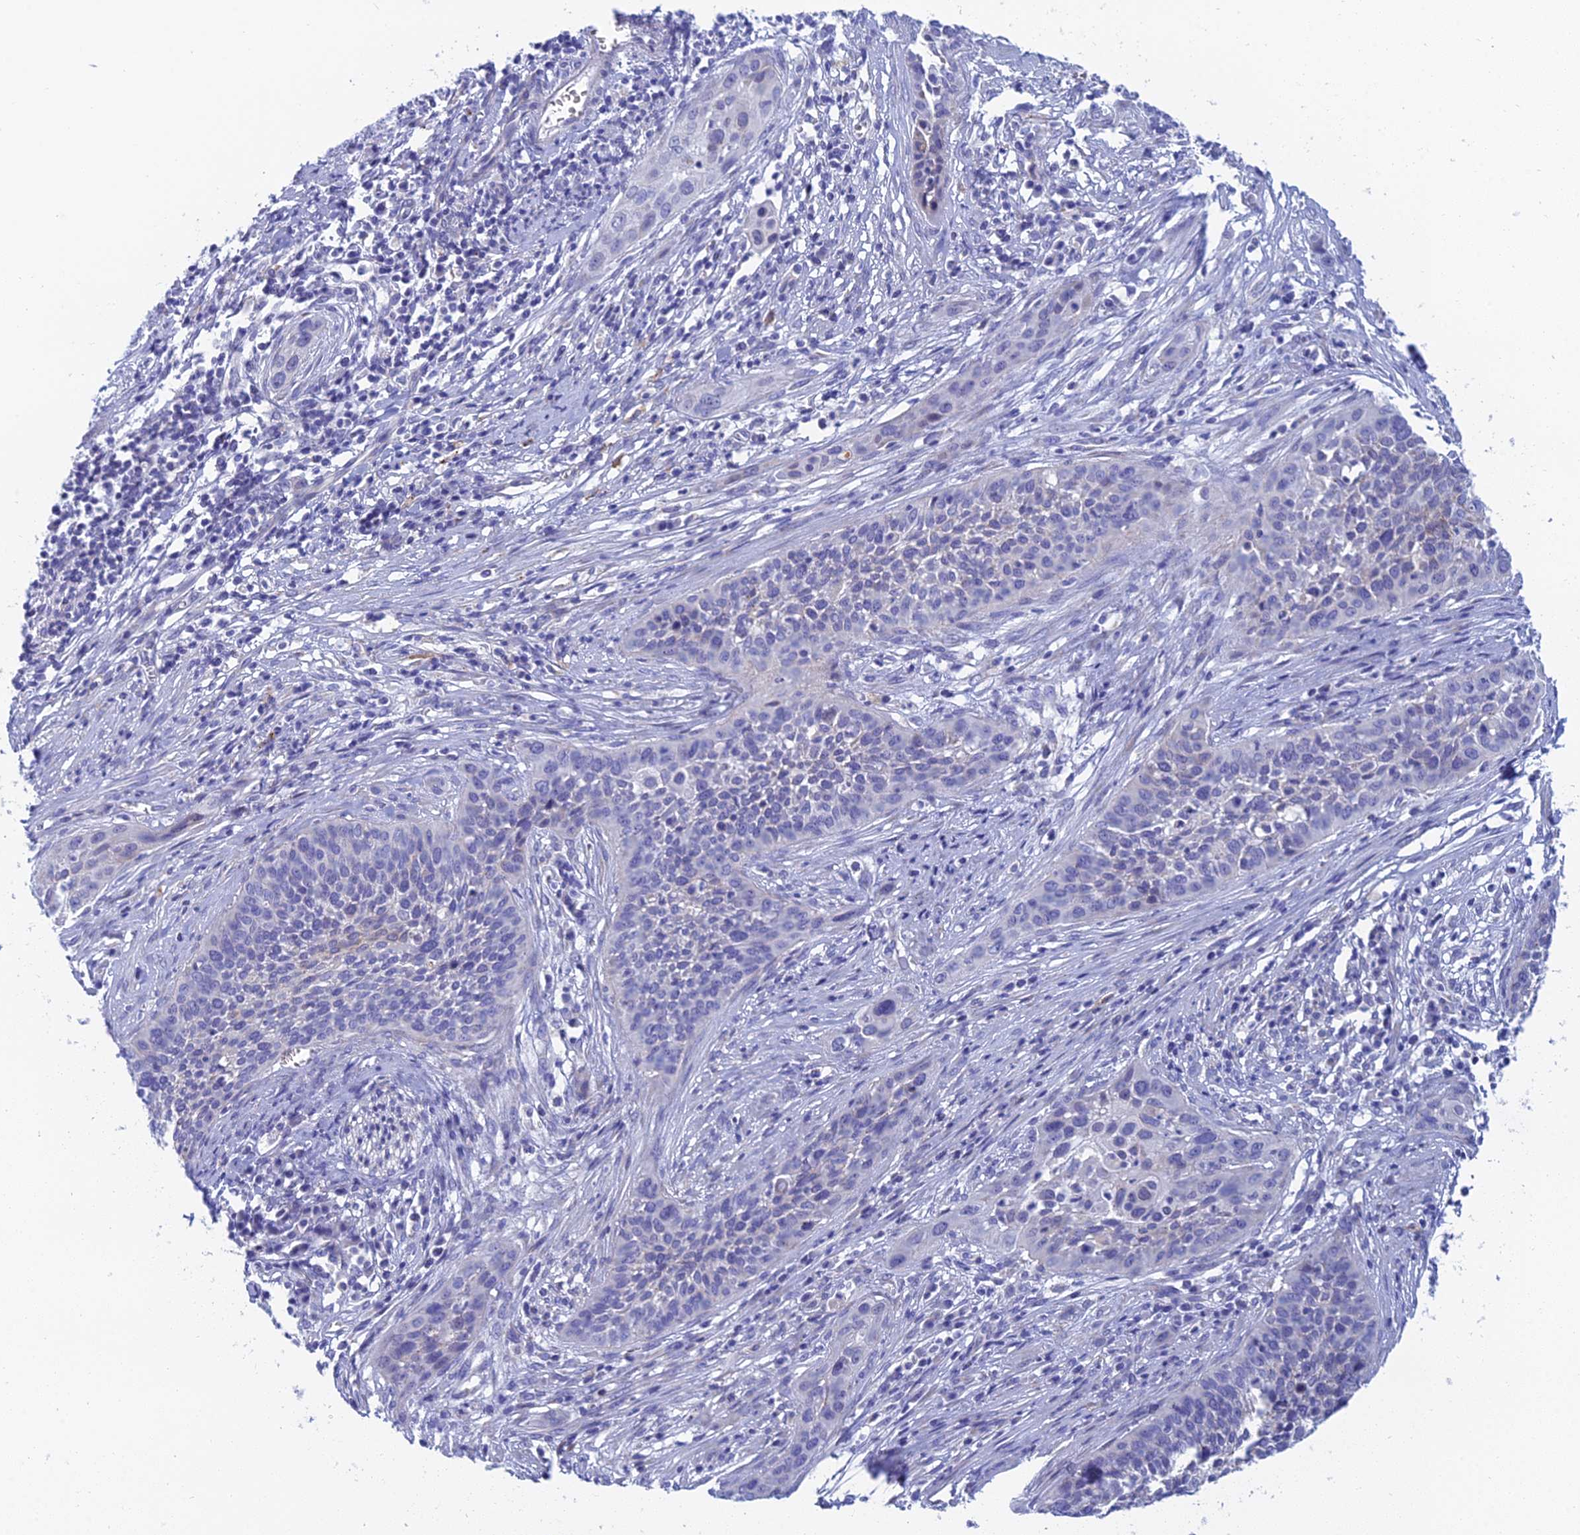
{"staining": {"intensity": "negative", "quantity": "none", "location": "none"}, "tissue": "cervical cancer", "cell_type": "Tumor cells", "image_type": "cancer", "snomed": [{"axis": "morphology", "description": "Squamous cell carcinoma, NOS"}, {"axis": "topography", "description": "Cervix"}], "caption": "Protein analysis of cervical cancer (squamous cell carcinoma) shows no significant positivity in tumor cells.", "gene": "CFAP210", "patient": {"sex": "female", "age": 34}}